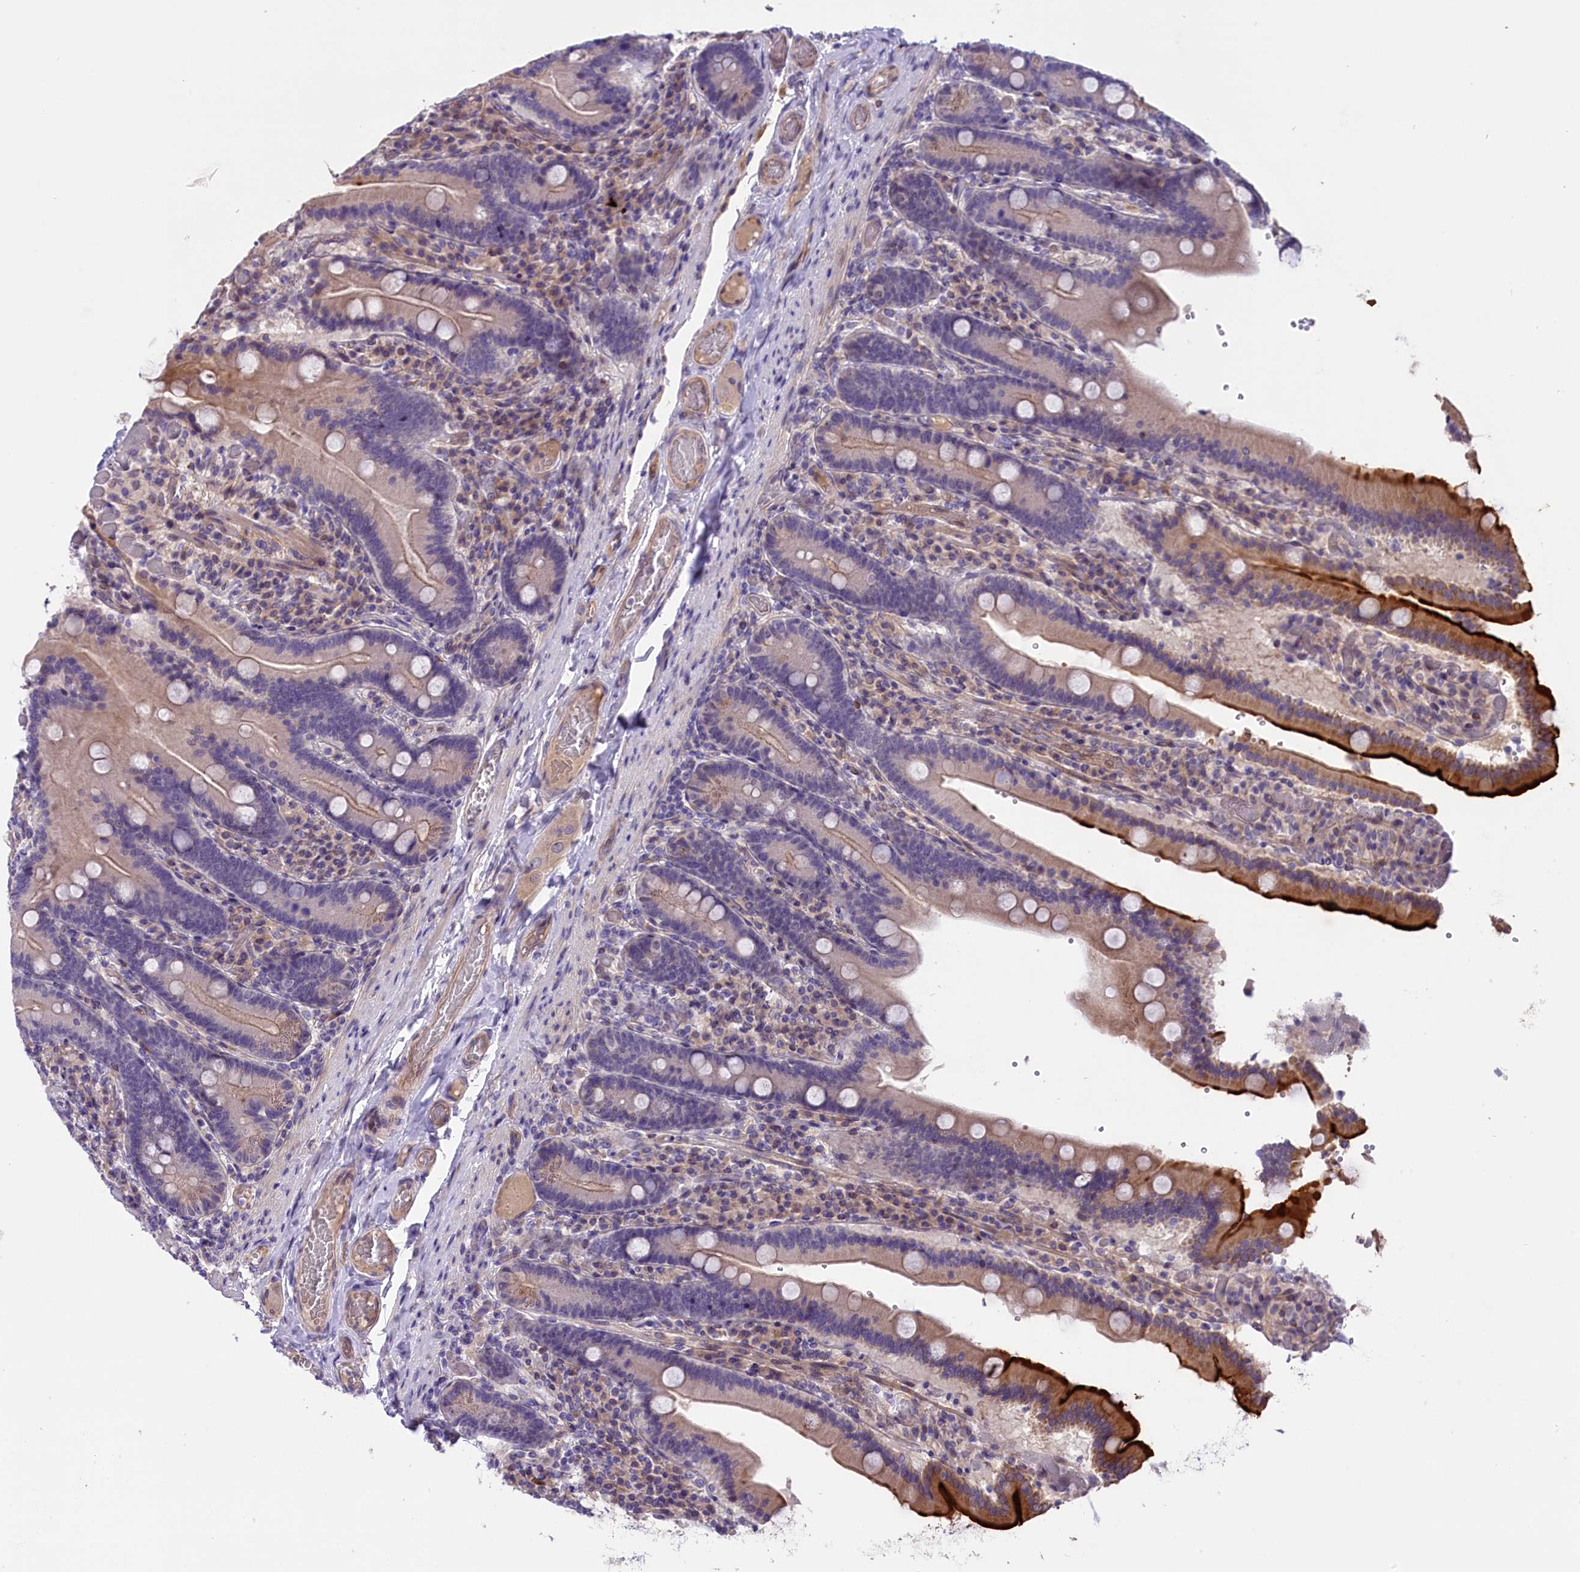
{"staining": {"intensity": "strong", "quantity": "<25%", "location": "cytoplasmic/membranous"}, "tissue": "duodenum", "cell_type": "Glandular cells", "image_type": "normal", "snomed": [{"axis": "morphology", "description": "Normal tissue, NOS"}, {"axis": "topography", "description": "Duodenum"}], "caption": "Normal duodenum displays strong cytoplasmic/membranous staining in approximately <25% of glandular cells.", "gene": "CCDC32", "patient": {"sex": "female", "age": 62}}